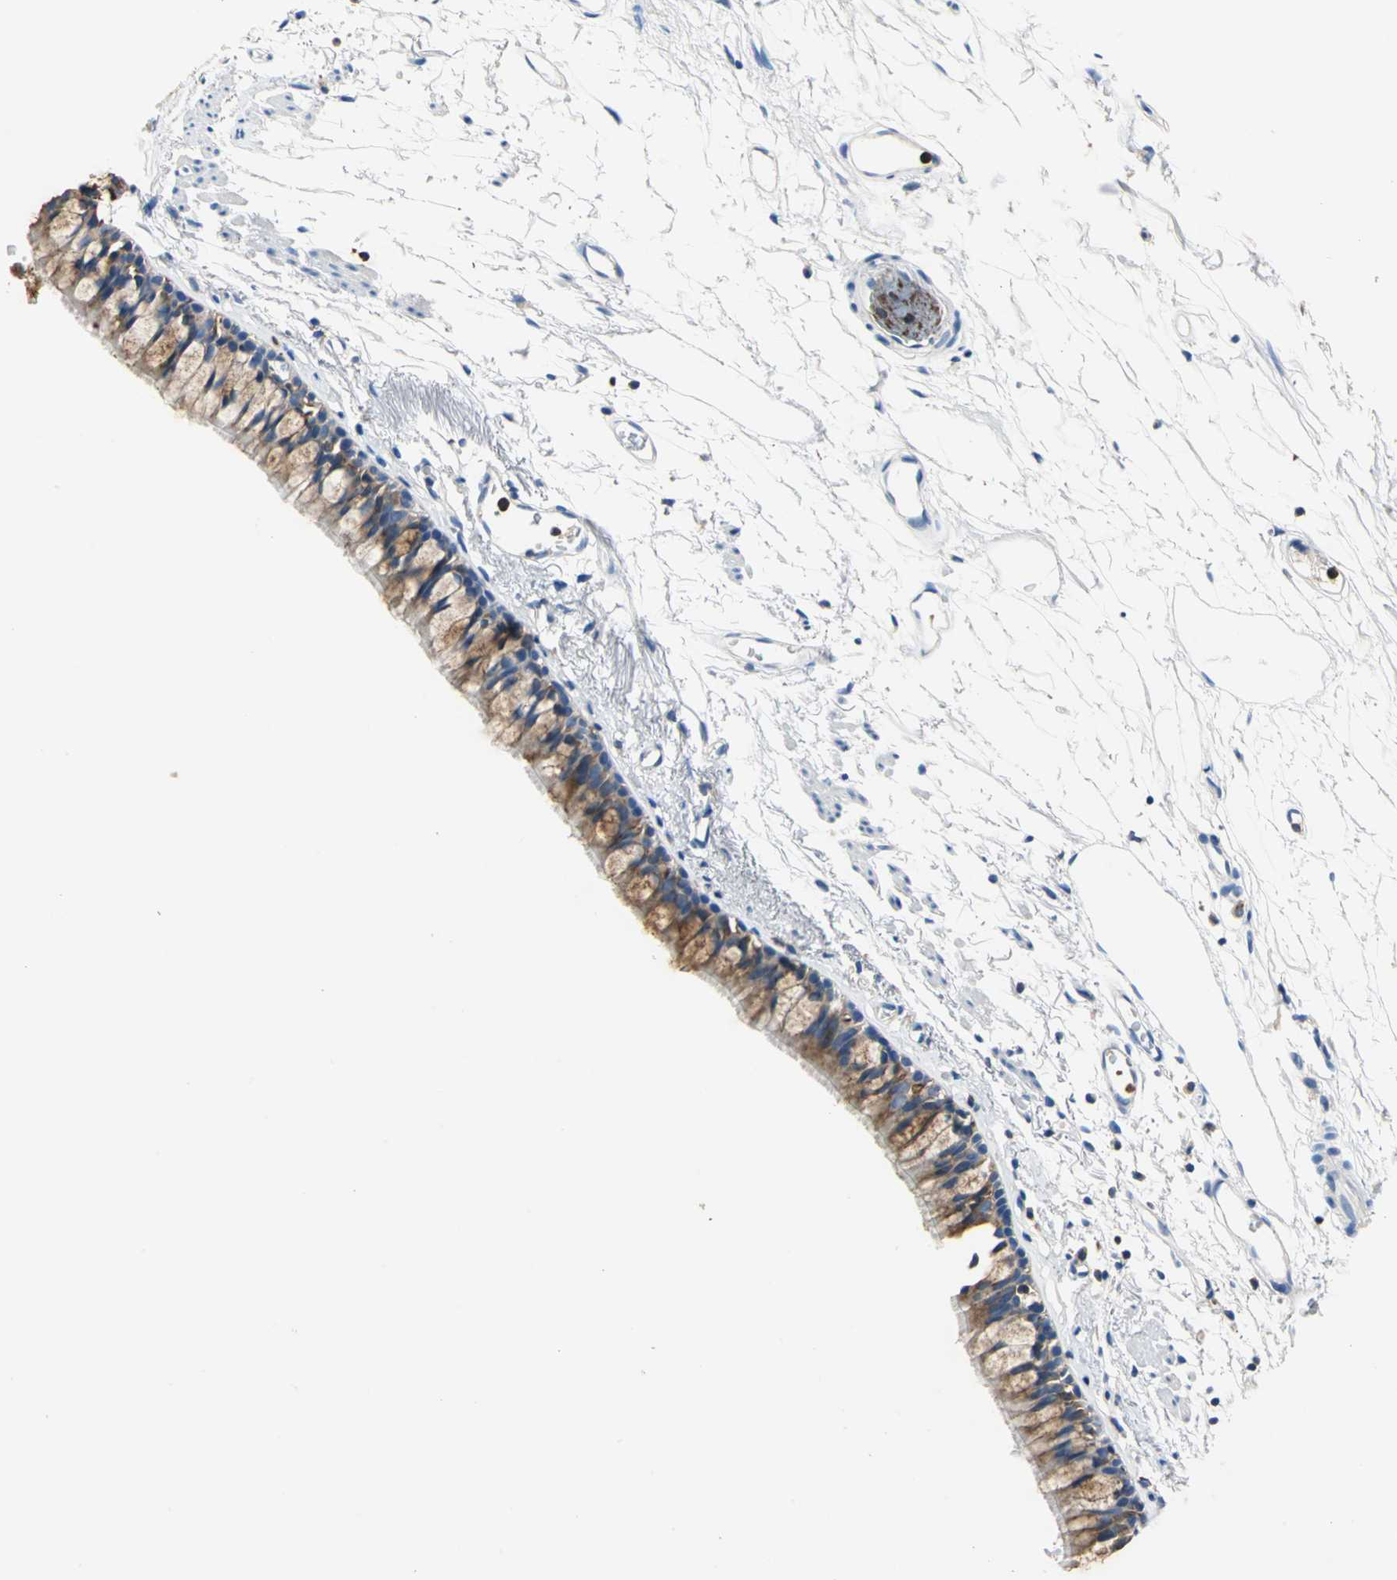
{"staining": {"intensity": "strong", "quantity": ">75%", "location": "cytoplasmic/membranous"}, "tissue": "bronchus", "cell_type": "Respiratory epithelial cells", "image_type": "normal", "snomed": [{"axis": "morphology", "description": "Normal tissue, NOS"}, {"axis": "topography", "description": "Bronchus"}], "caption": "Respiratory epithelial cells demonstrate high levels of strong cytoplasmic/membranous staining in approximately >75% of cells in benign human bronchus.", "gene": "SEPTIN11", "patient": {"sex": "female", "age": 73}}